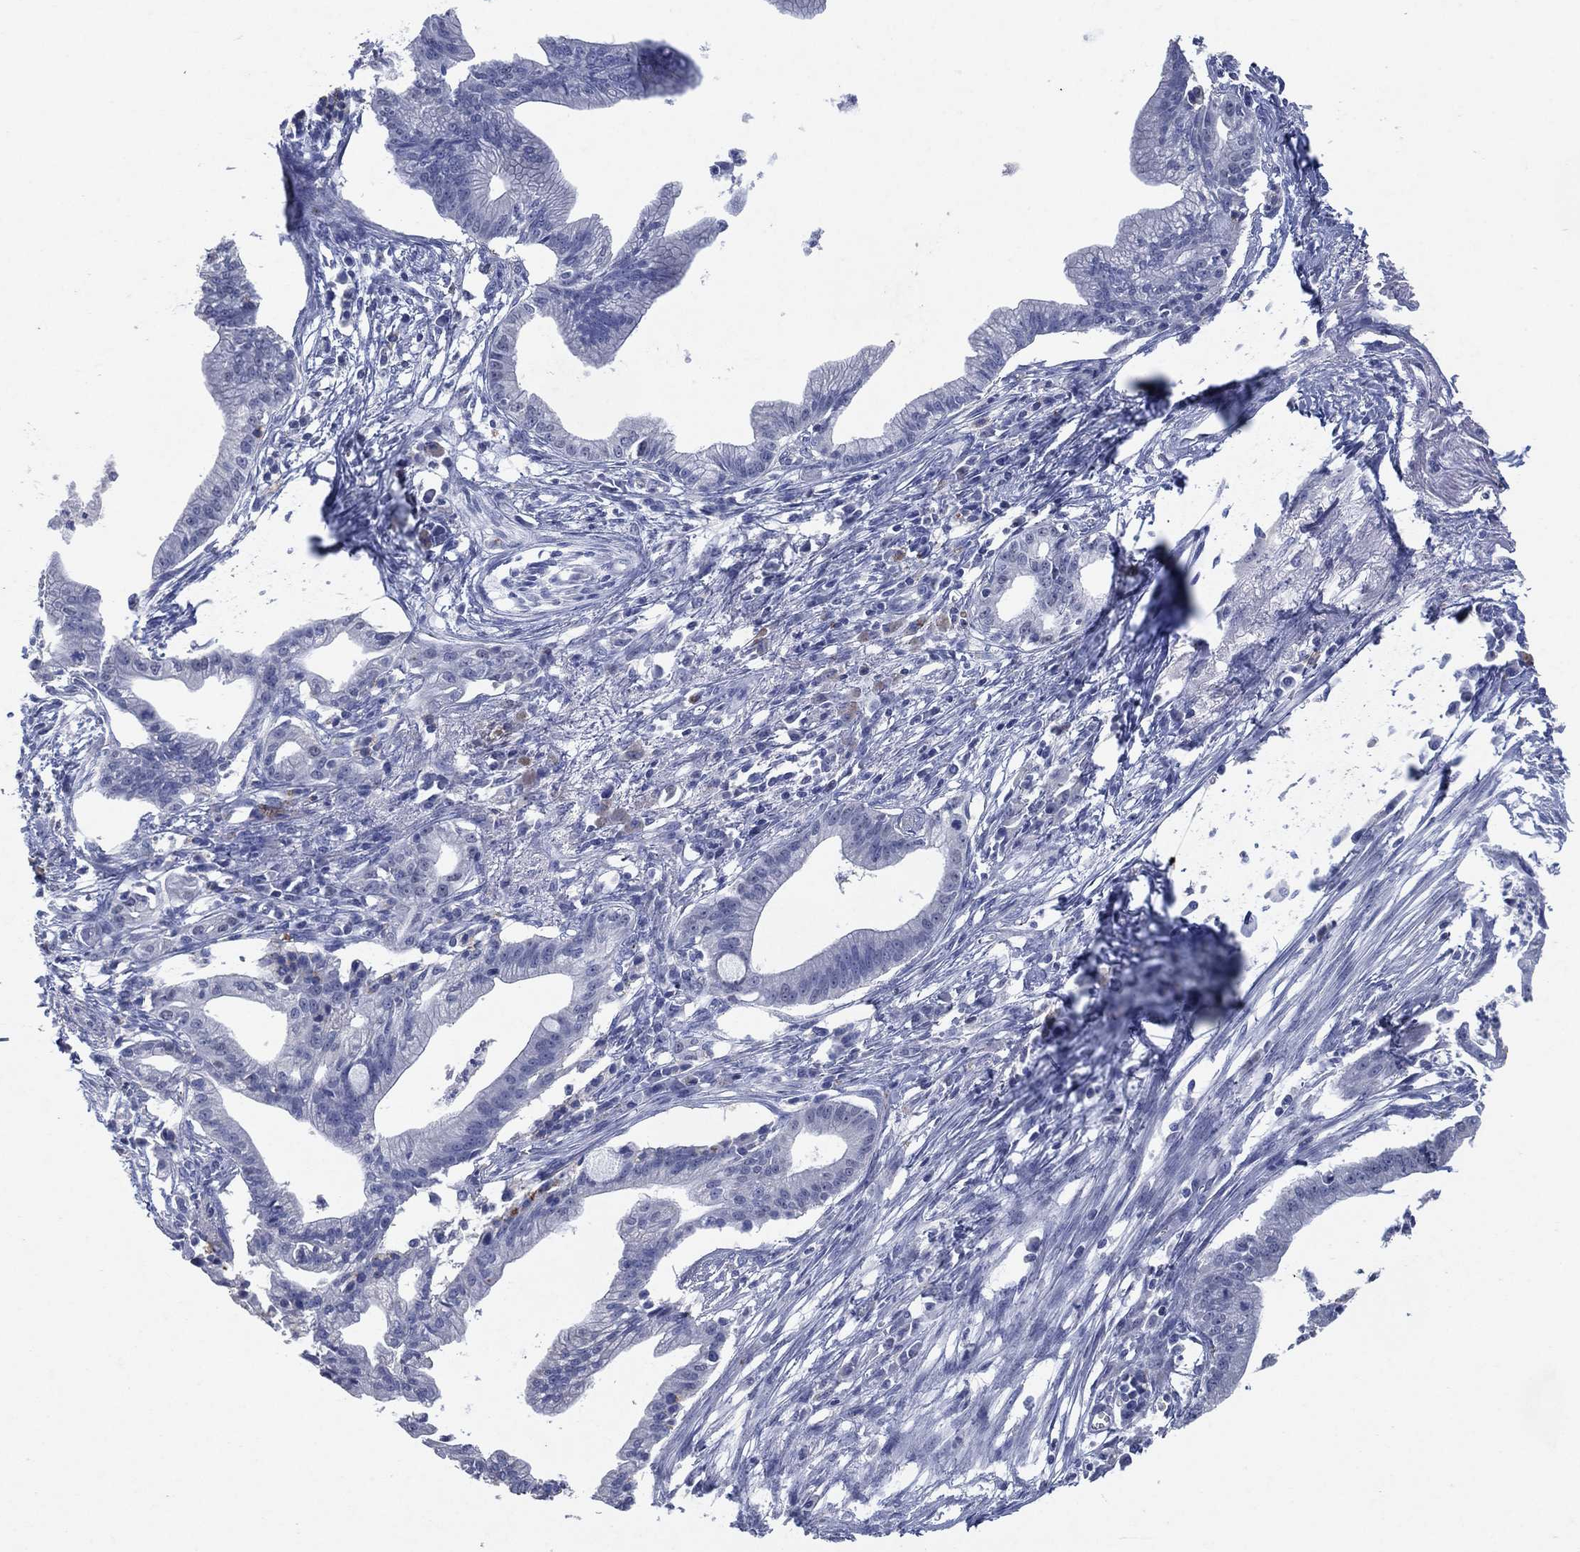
{"staining": {"intensity": "negative", "quantity": "none", "location": "none"}, "tissue": "pancreatic cancer", "cell_type": "Tumor cells", "image_type": "cancer", "snomed": [{"axis": "morphology", "description": "Normal tissue, NOS"}, {"axis": "morphology", "description": "Adenocarcinoma, NOS"}, {"axis": "topography", "description": "Pancreas"}], "caption": "An immunohistochemistry (IHC) micrograph of adenocarcinoma (pancreatic) is shown. There is no staining in tumor cells of adenocarcinoma (pancreatic).", "gene": "FSCN2", "patient": {"sex": "female", "age": 58}}